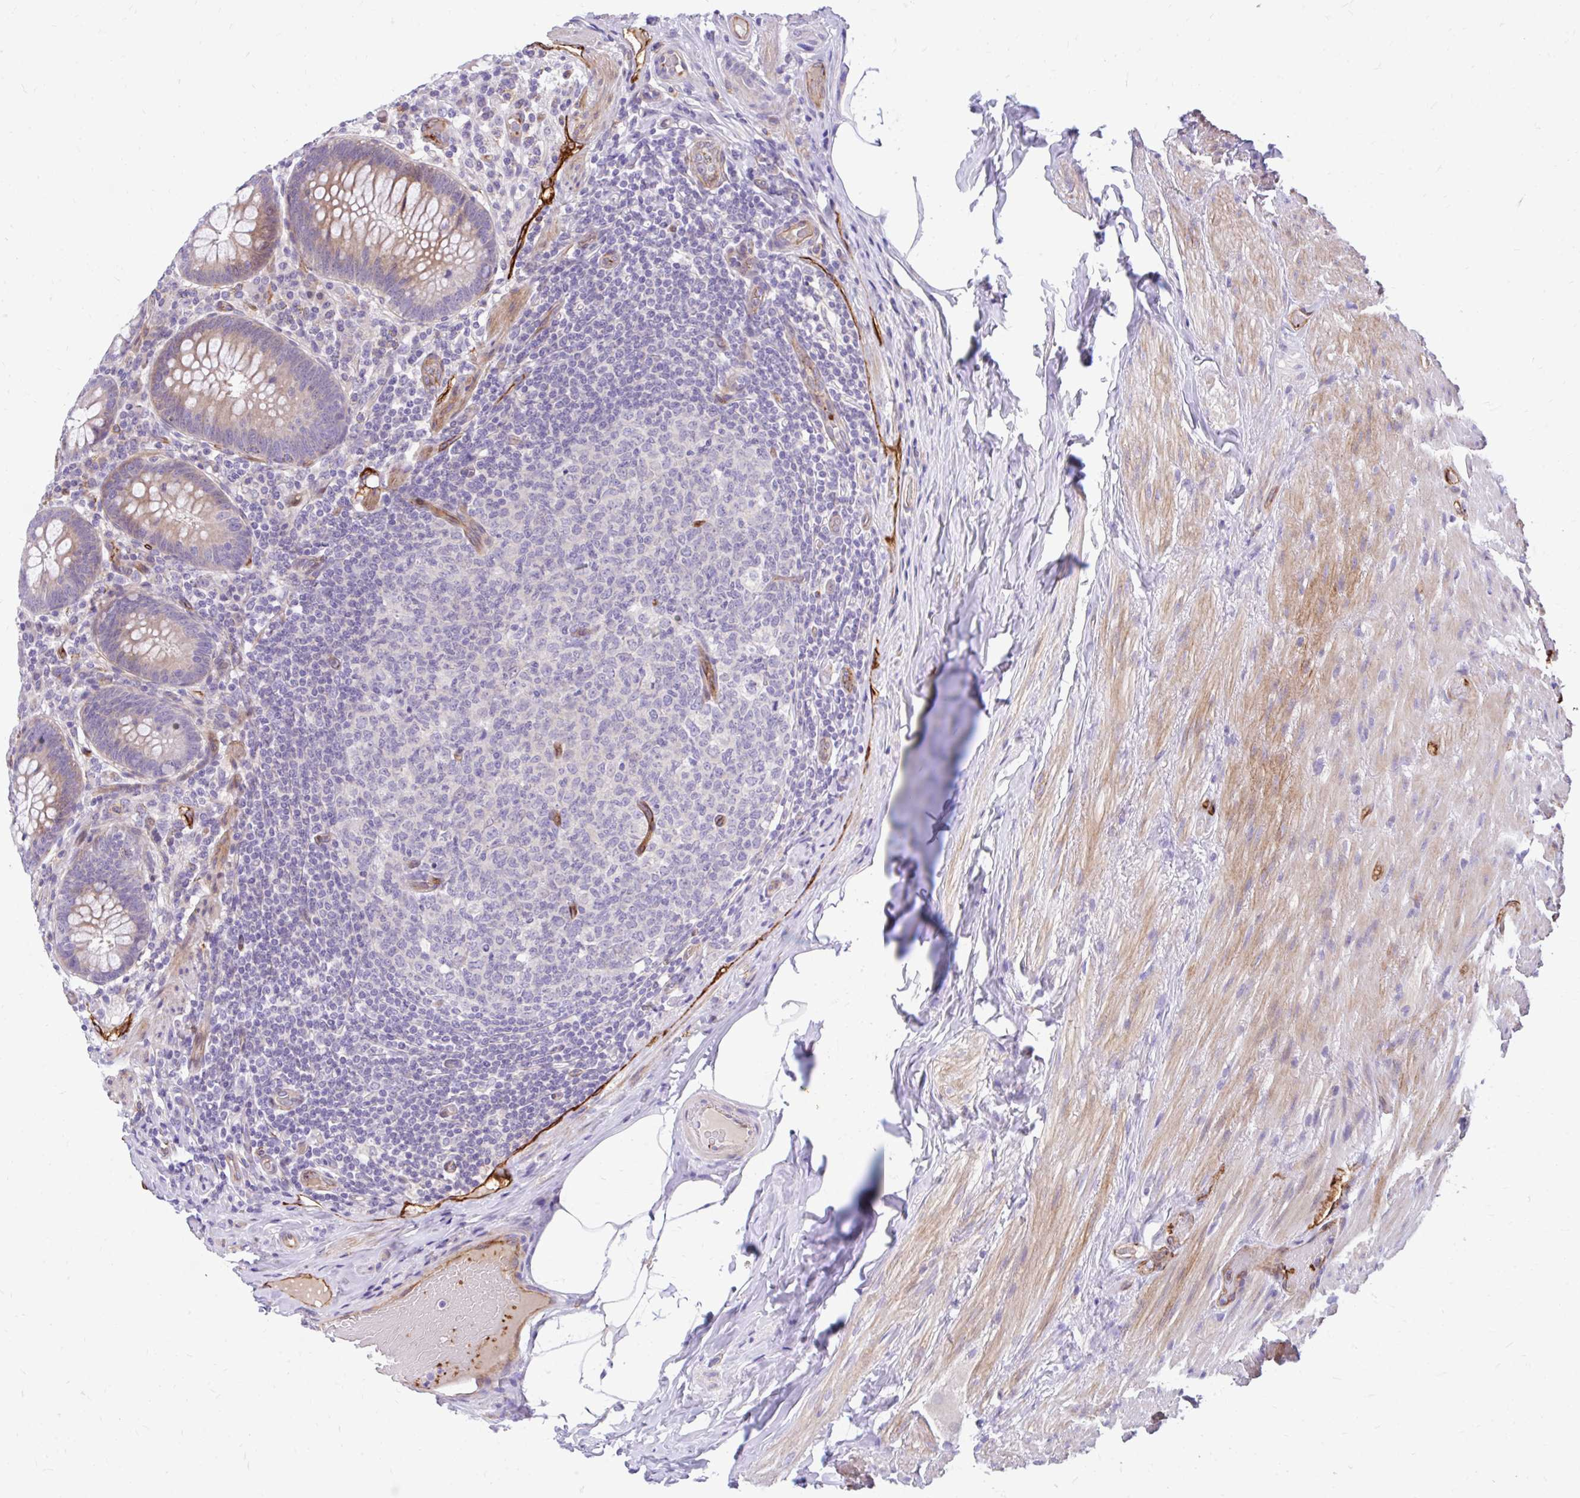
{"staining": {"intensity": "moderate", "quantity": "<25%", "location": "cytoplasmic/membranous"}, "tissue": "appendix", "cell_type": "Glandular cells", "image_type": "normal", "snomed": [{"axis": "morphology", "description": "Normal tissue, NOS"}, {"axis": "topography", "description": "Appendix"}], "caption": "Brown immunohistochemical staining in normal human appendix demonstrates moderate cytoplasmic/membranous expression in about <25% of glandular cells. The staining is performed using DAB brown chromogen to label protein expression. The nuclei are counter-stained blue using hematoxylin.", "gene": "ESPNL", "patient": {"sex": "male", "age": 71}}